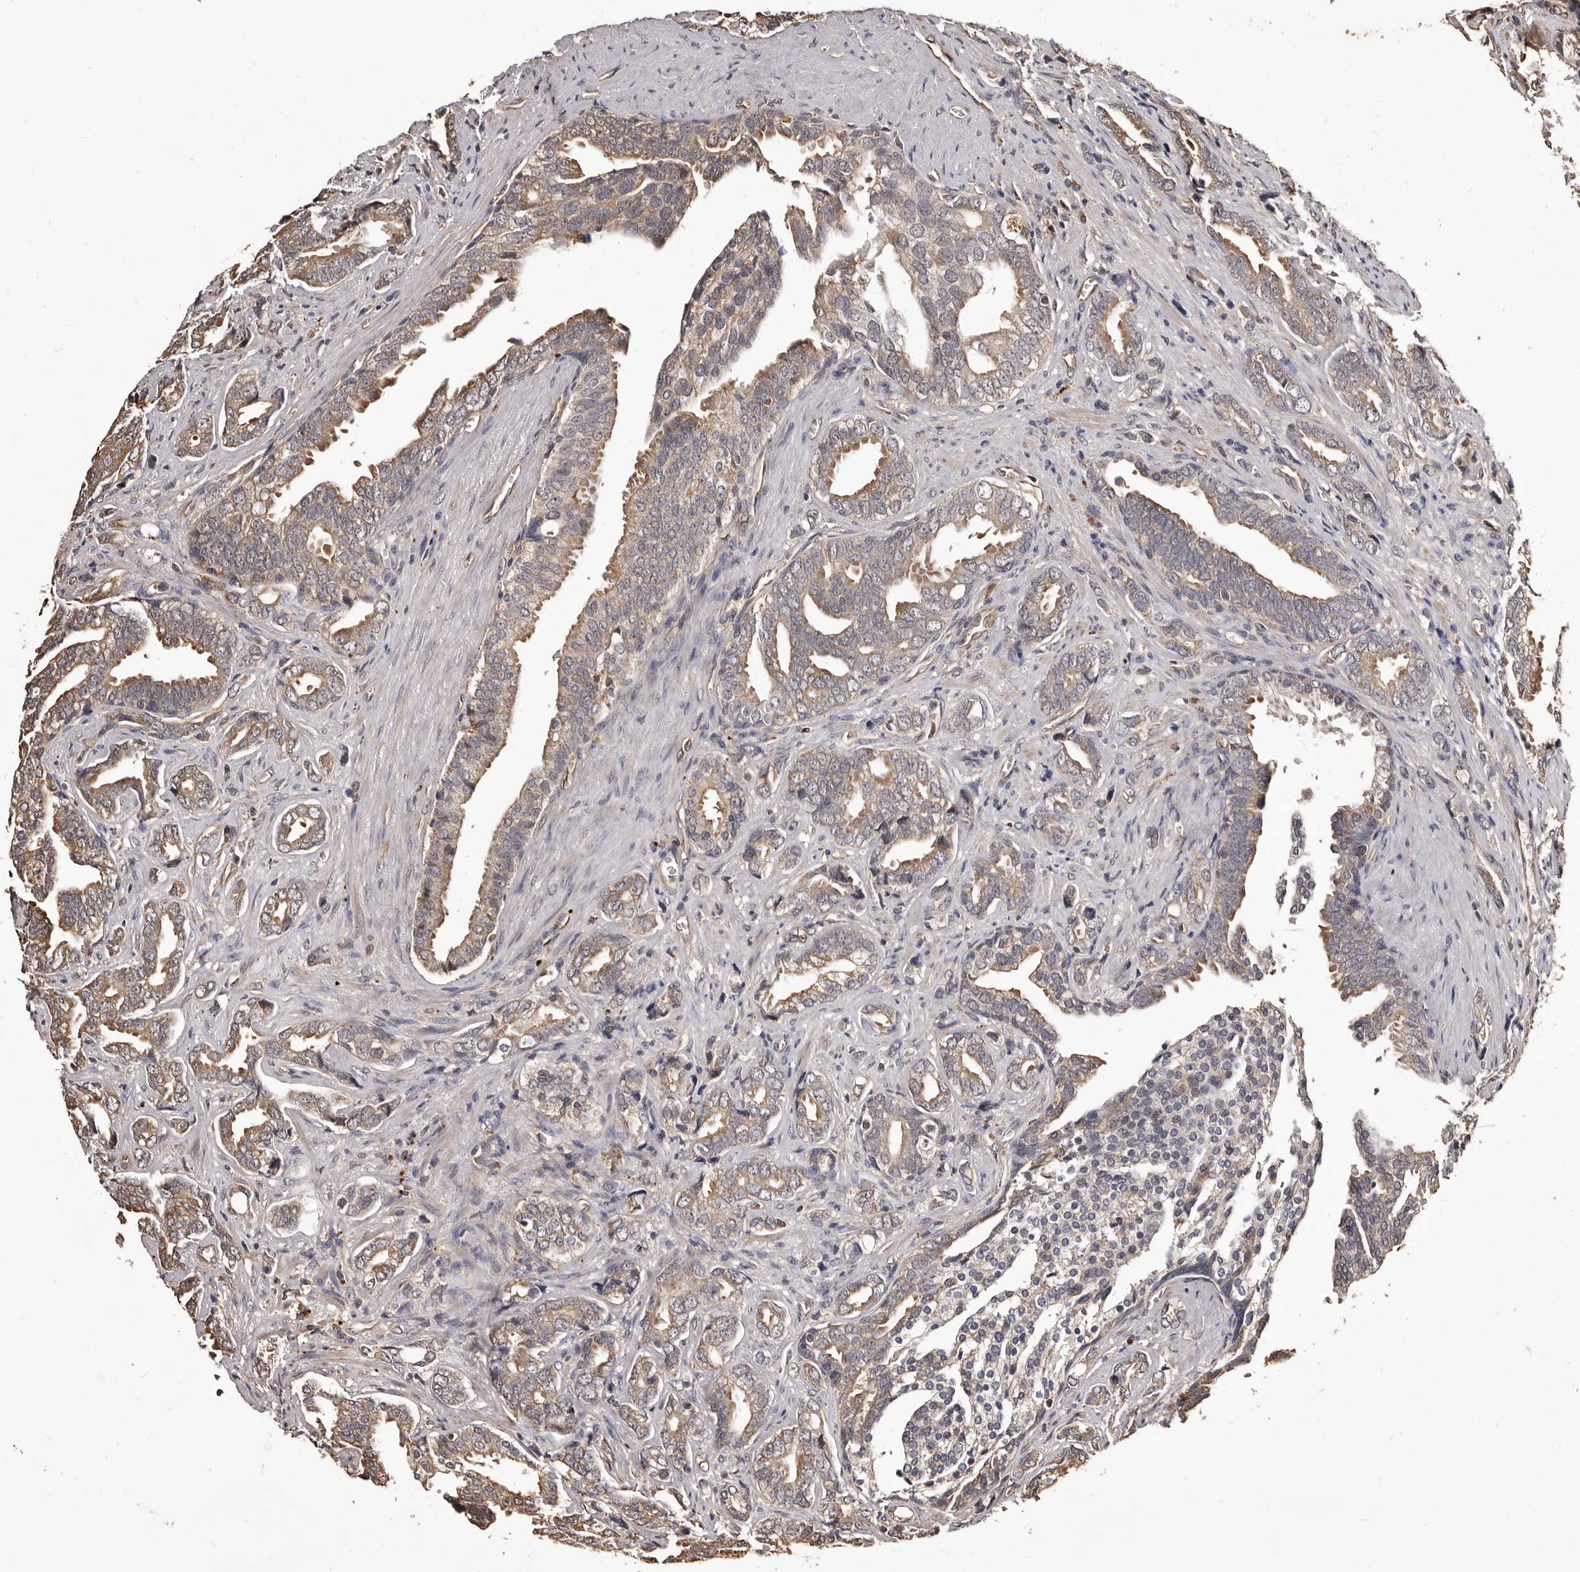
{"staining": {"intensity": "weak", "quantity": ">75%", "location": "cytoplasmic/membranous"}, "tissue": "prostate cancer", "cell_type": "Tumor cells", "image_type": "cancer", "snomed": [{"axis": "morphology", "description": "Adenocarcinoma, Medium grade"}, {"axis": "topography", "description": "Prostate"}], "caption": "Tumor cells display low levels of weak cytoplasmic/membranous staining in approximately >75% of cells in prostate medium-grade adenocarcinoma. The protein of interest is shown in brown color, while the nuclei are stained blue.", "gene": "ALPK1", "patient": {"sex": "male", "age": 67}}